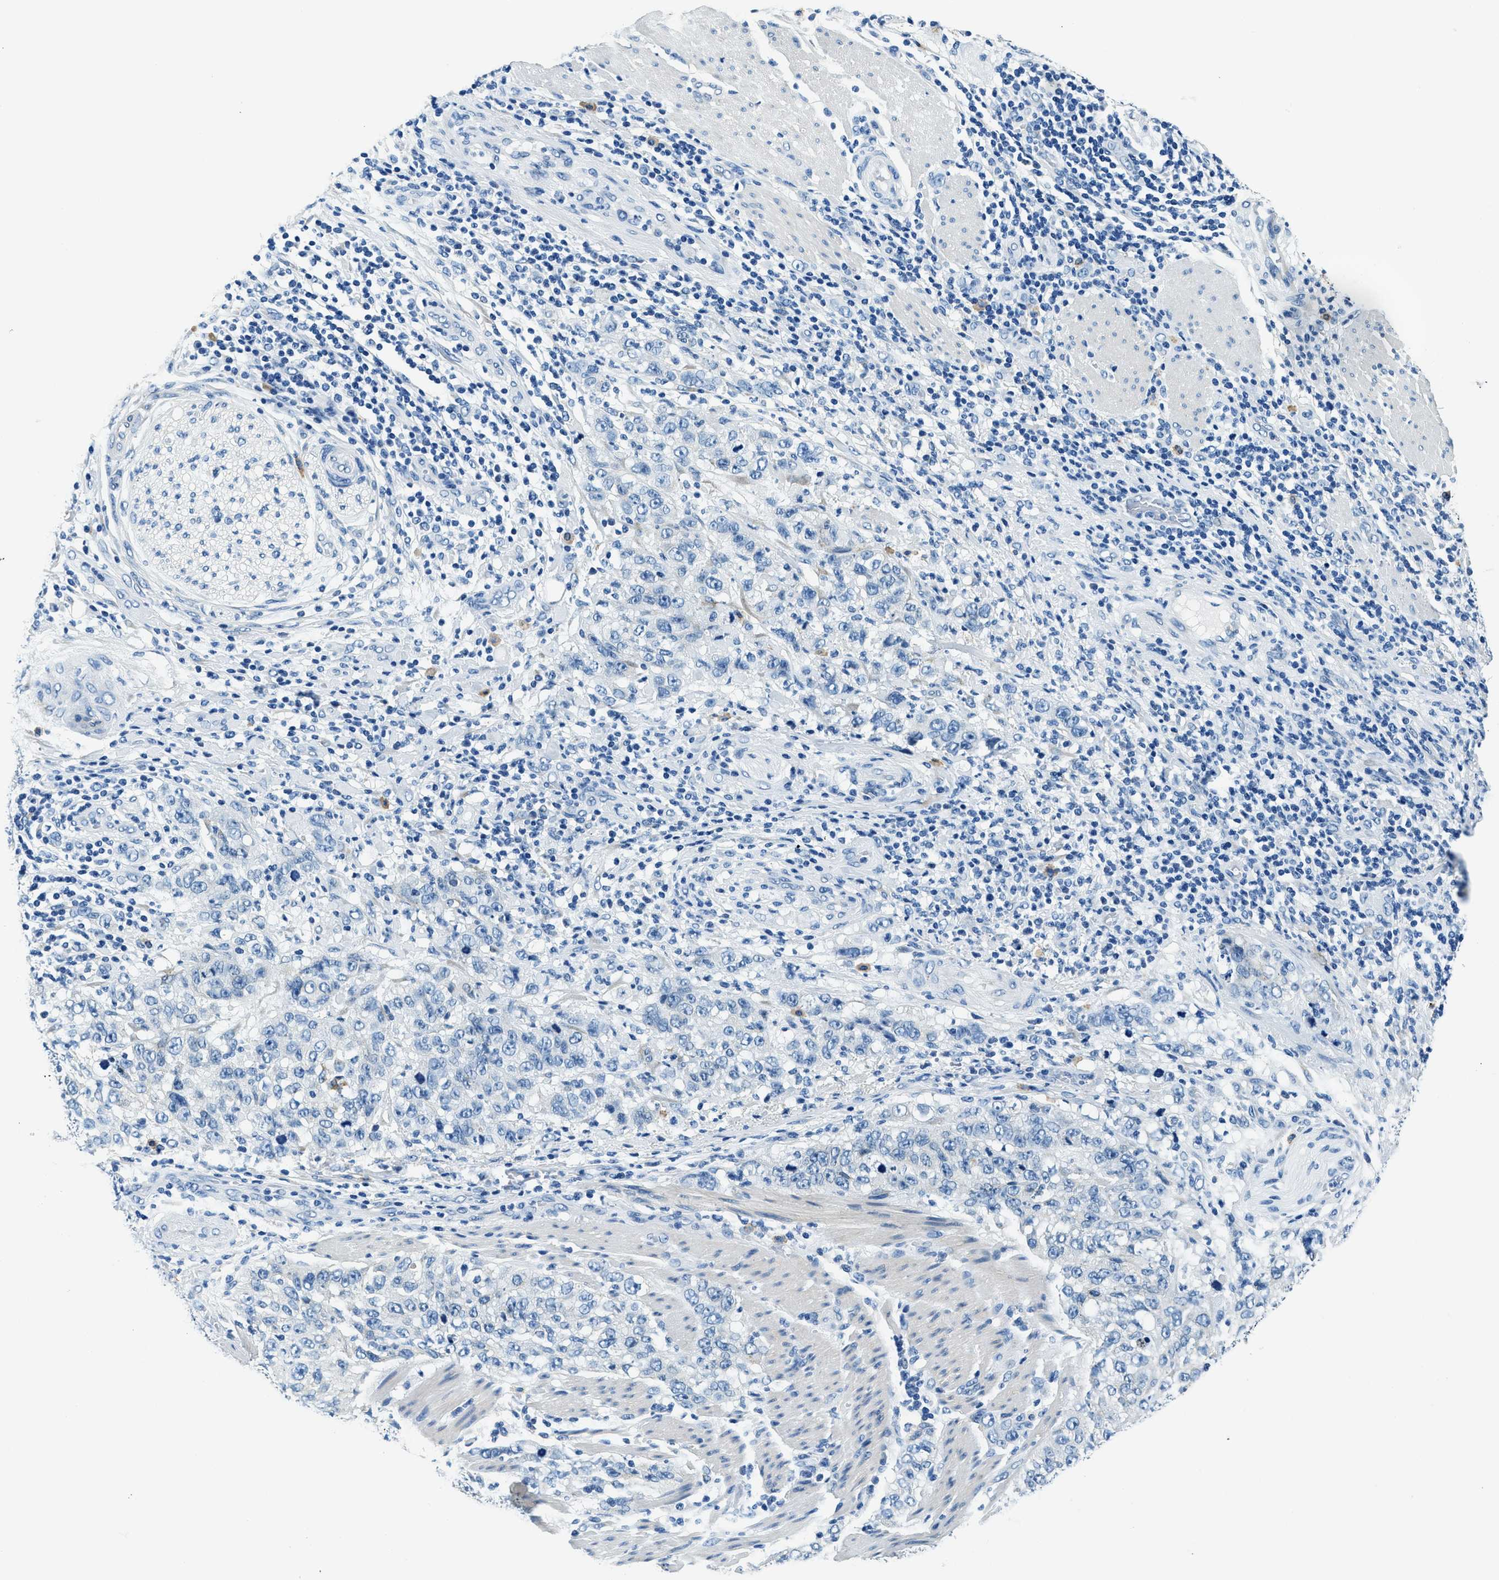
{"staining": {"intensity": "negative", "quantity": "none", "location": "none"}, "tissue": "stomach cancer", "cell_type": "Tumor cells", "image_type": "cancer", "snomed": [{"axis": "morphology", "description": "Adenocarcinoma, NOS"}, {"axis": "topography", "description": "Stomach"}], "caption": "Immunohistochemistry of human adenocarcinoma (stomach) reveals no staining in tumor cells.", "gene": "UBAC2", "patient": {"sex": "male", "age": 48}}